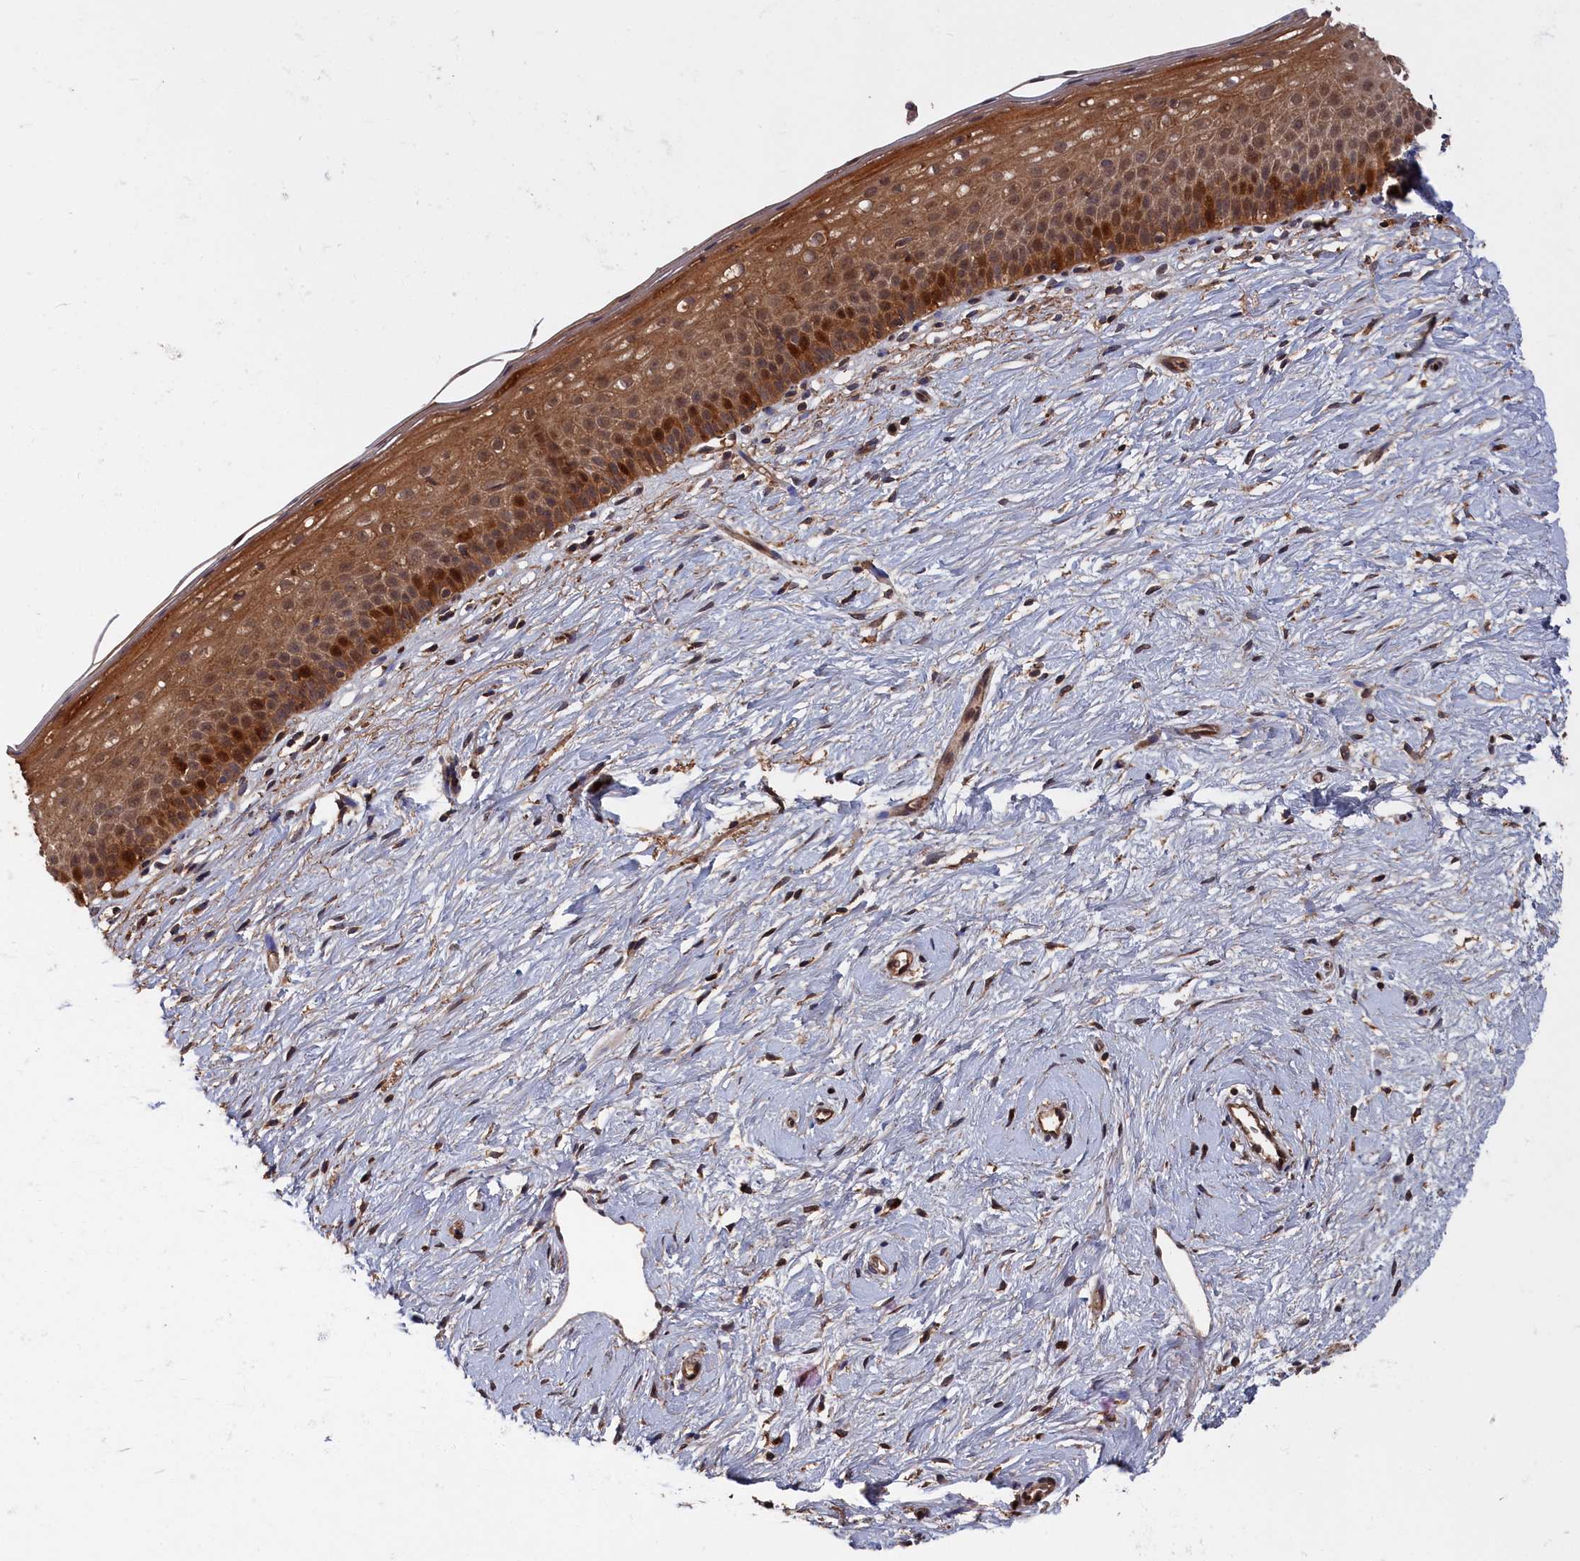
{"staining": {"intensity": "moderate", "quantity": ">75%", "location": "cytoplasmic/membranous"}, "tissue": "cervix", "cell_type": "Glandular cells", "image_type": "normal", "snomed": [{"axis": "morphology", "description": "Normal tissue, NOS"}, {"axis": "topography", "description": "Cervix"}], "caption": "Approximately >75% of glandular cells in normal human cervix exhibit moderate cytoplasmic/membranous protein staining as visualized by brown immunohistochemical staining.", "gene": "RMI2", "patient": {"sex": "female", "age": 57}}